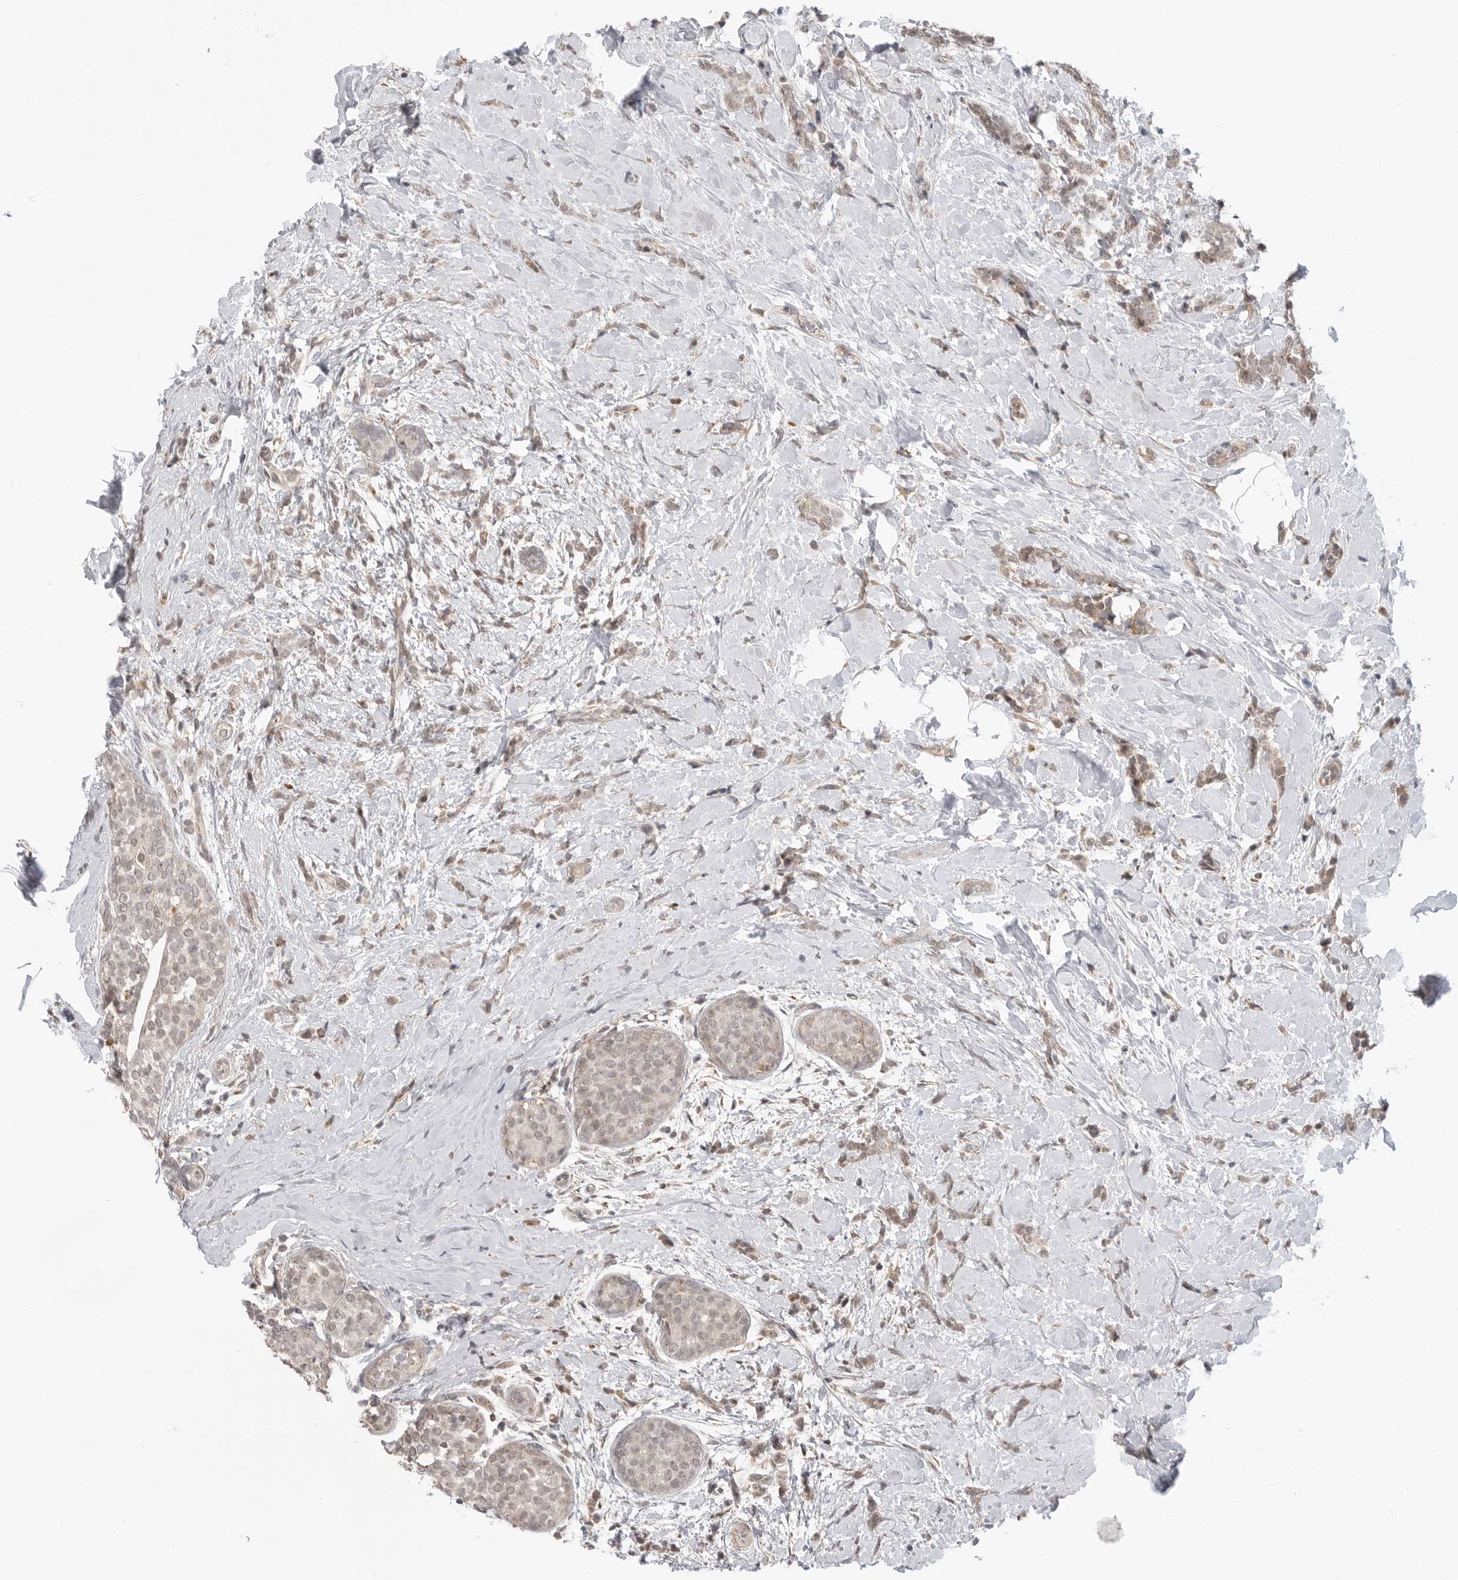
{"staining": {"intensity": "weak", "quantity": "25%-75%", "location": "nuclear"}, "tissue": "breast cancer", "cell_type": "Tumor cells", "image_type": "cancer", "snomed": [{"axis": "morphology", "description": "Lobular carcinoma, in situ"}, {"axis": "morphology", "description": "Lobular carcinoma"}, {"axis": "topography", "description": "Breast"}], "caption": "Brown immunohistochemical staining in human breast cancer (lobular carcinoma in situ) reveals weak nuclear staining in about 25%-75% of tumor cells.", "gene": "KALRN", "patient": {"sex": "female", "age": 41}}